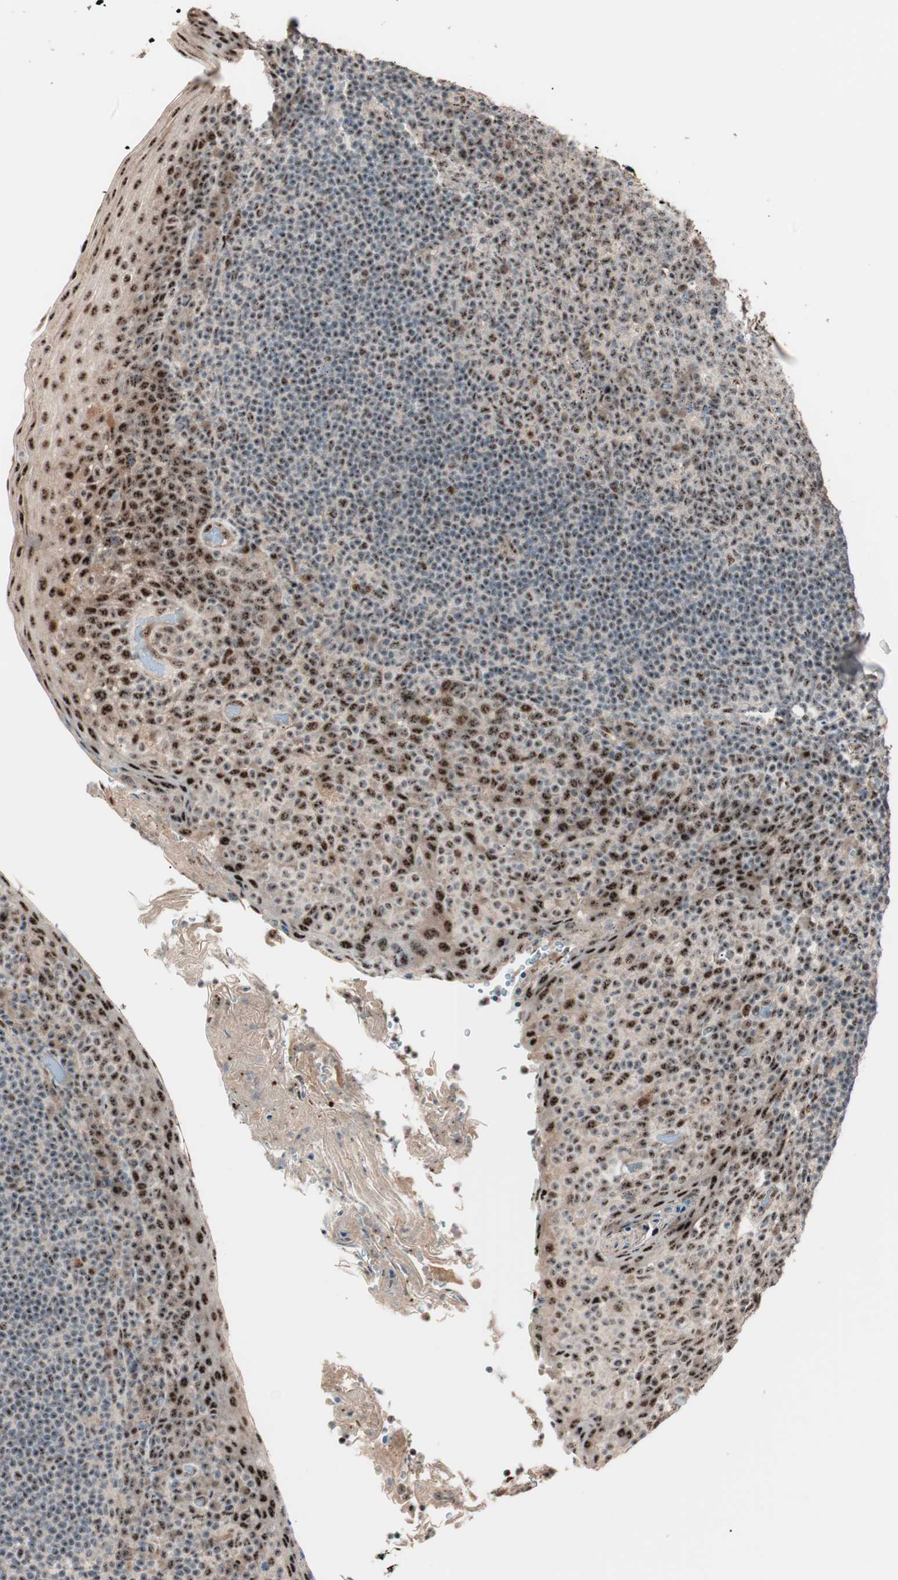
{"staining": {"intensity": "strong", "quantity": ">75%", "location": "nuclear"}, "tissue": "tonsil", "cell_type": "Germinal center cells", "image_type": "normal", "snomed": [{"axis": "morphology", "description": "Normal tissue, NOS"}, {"axis": "topography", "description": "Tonsil"}], "caption": "Germinal center cells display high levels of strong nuclear staining in about >75% of cells in unremarkable tonsil. (DAB (3,3'-diaminobenzidine) IHC with brightfield microscopy, high magnification).", "gene": "NR5A2", "patient": {"sex": "male", "age": 17}}